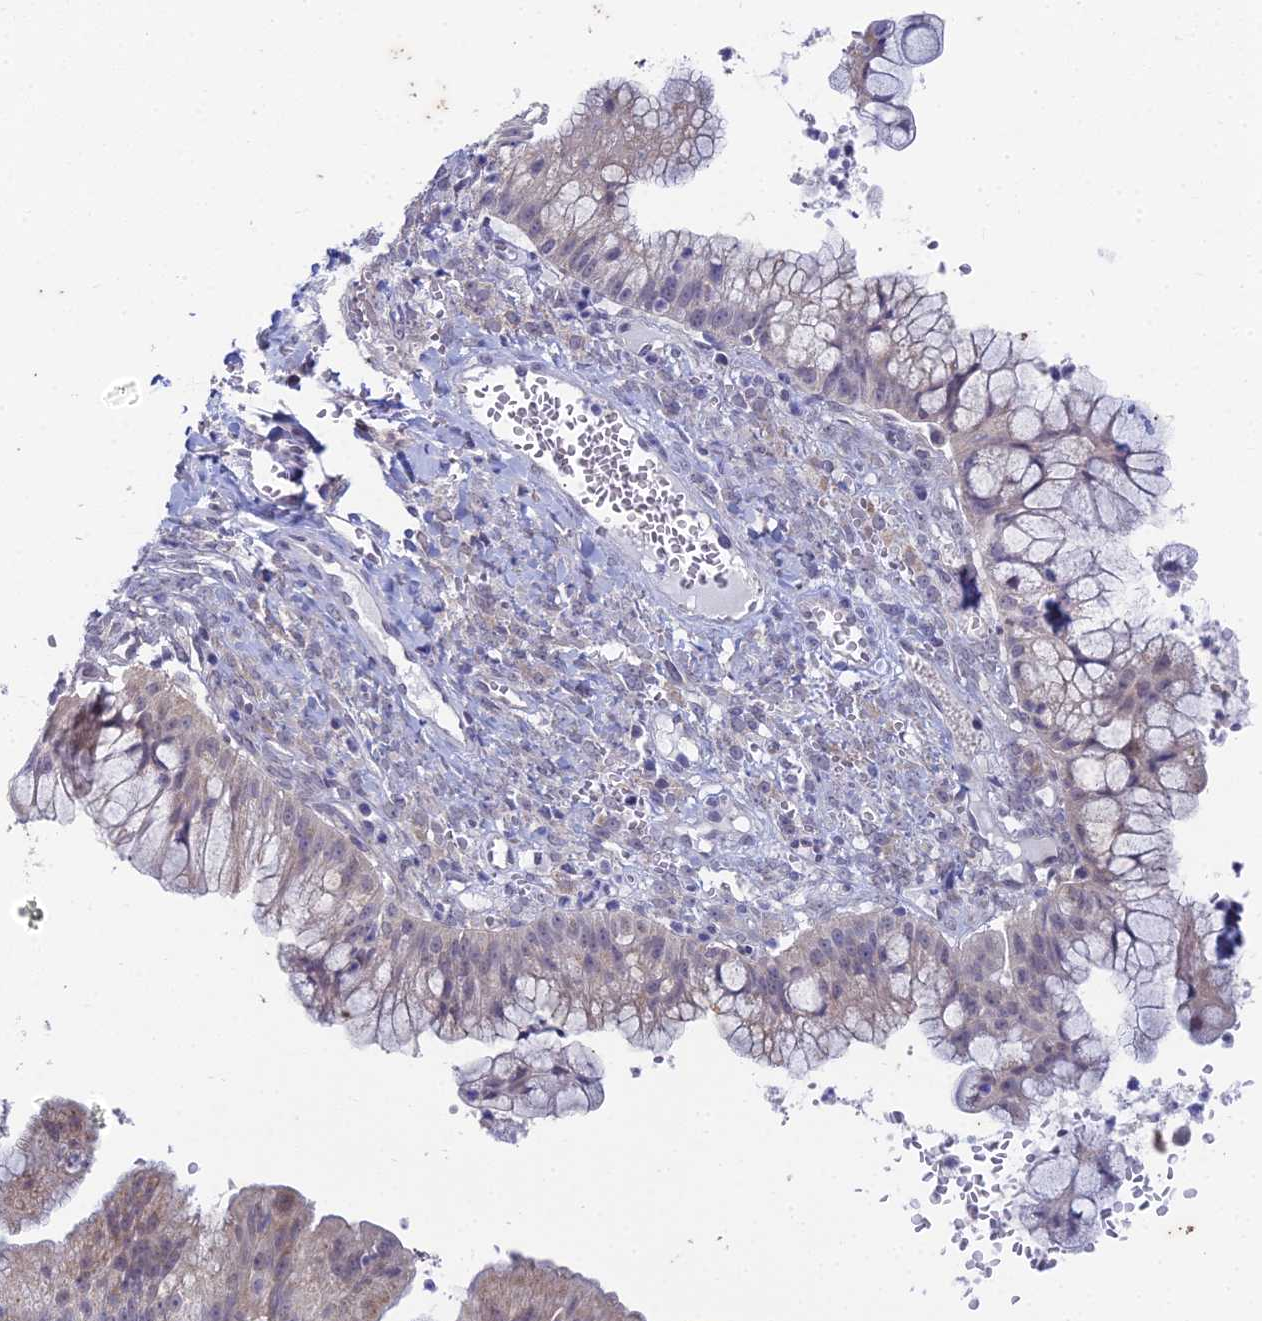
{"staining": {"intensity": "weak", "quantity": "<25%", "location": "cytoplasmic/membranous,nuclear"}, "tissue": "ovarian cancer", "cell_type": "Tumor cells", "image_type": "cancer", "snomed": [{"axis": "morphology", "description": "Cystadenocarcinoma, mucinous, NOS"}, {"axis": "topography", "description": "Ovary"}], "caption": "High magnification brightfield microscopy of mucinous cystadenocarcinoma (ovarian) stained with DAB (brown) and counterstained with hematoxylin (blue): tumor cells show no significant positivity. (DAB (3,3'-diaminobenzidine) immunohistochemistry visualized using brightfield microscopy, high magnification).", "gene": "EEF2KMT", "patient": {"sex": "female", "age": 70}}